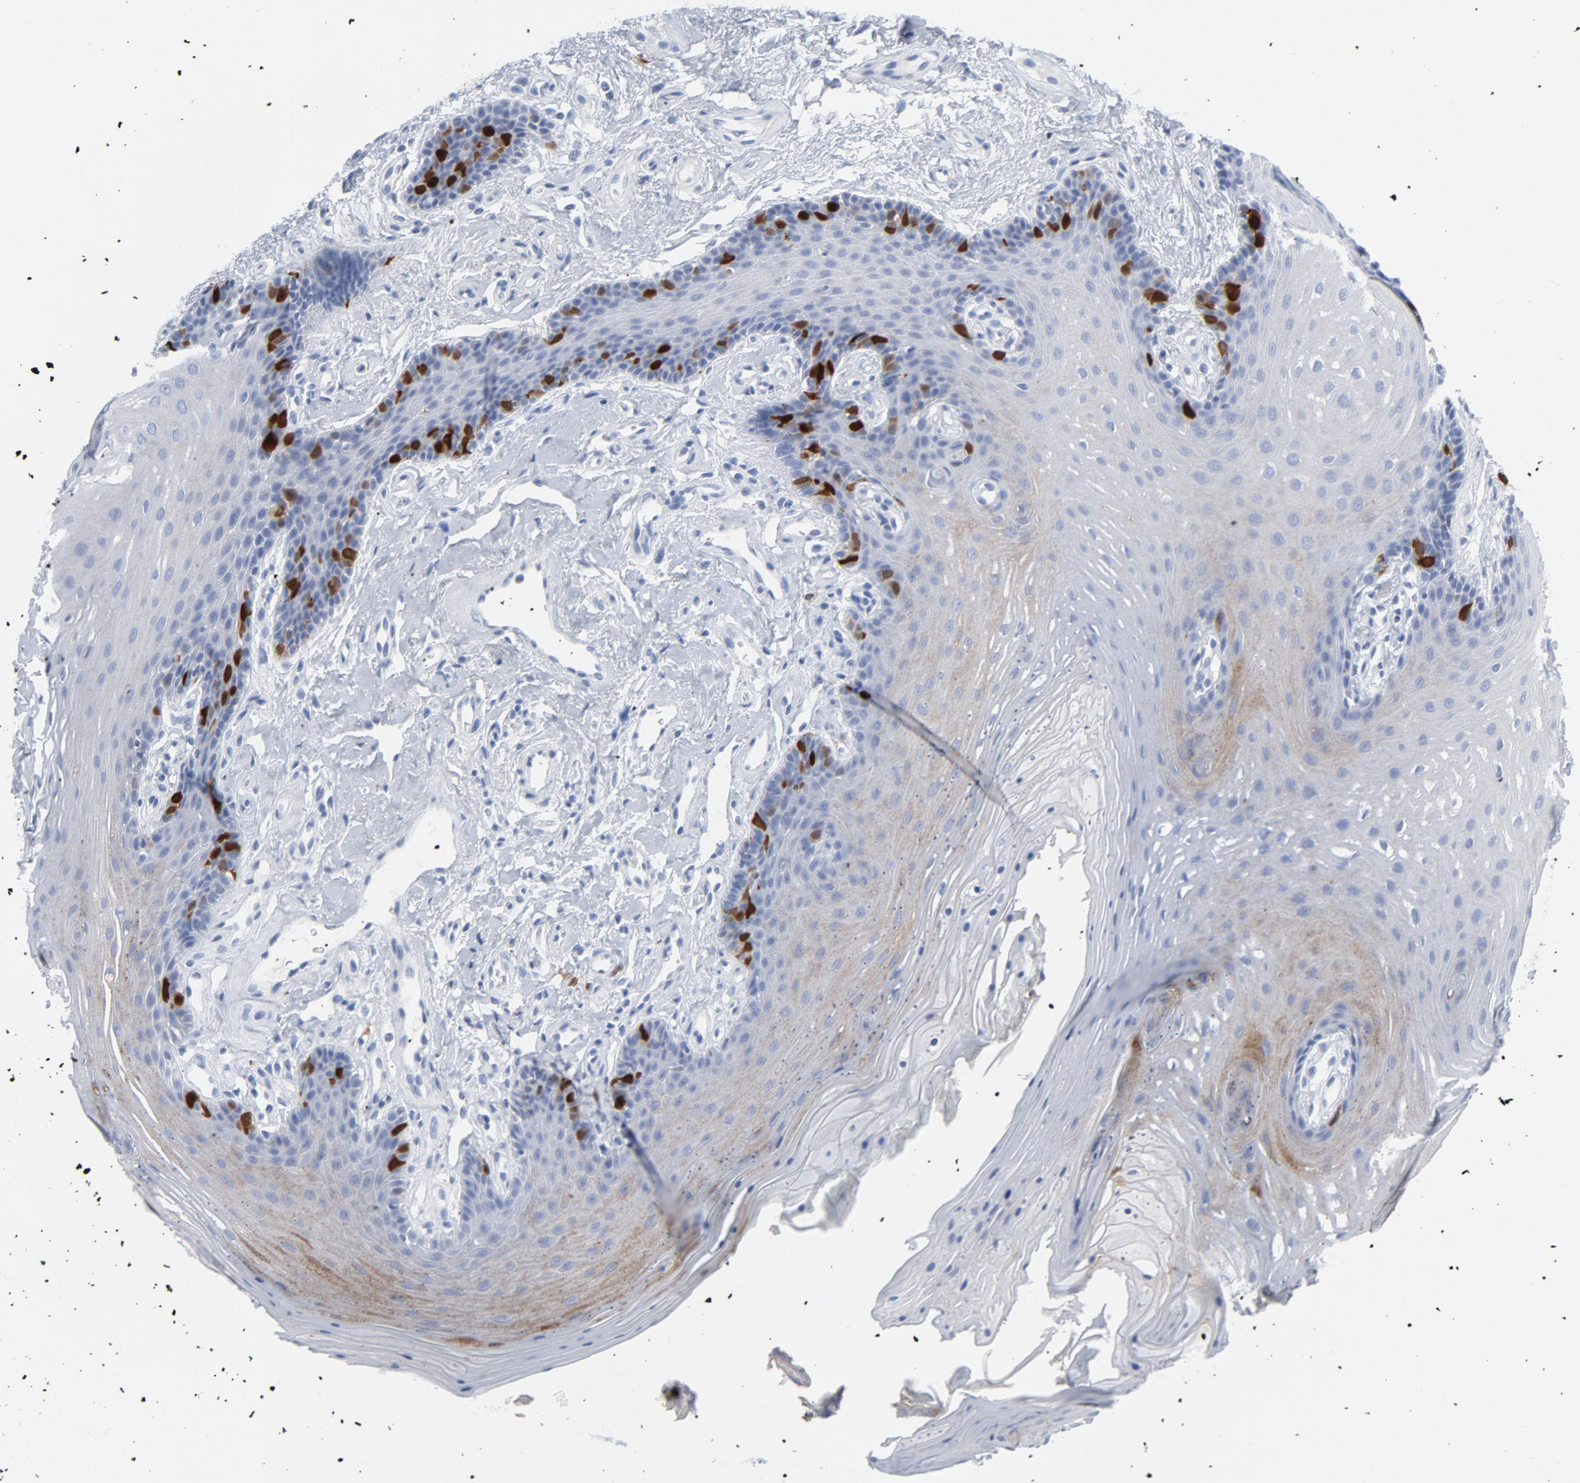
{"staining": {"intensity": "strong", "quantity": "<25%", "location": "cytoplasmic/membranous,nuclear"}, "tissue": "oral mucosa", "cell_type": "Squamous epithelial cells", "image_type": "normal", "snomed": [{"axis": "morphology", "description": "Normal tissue, NOS"}, {"axis": "topography", "description": "Oral tissue"}], "caption": "Oral mucosa stained with immunohistochemistry (IHC) demonstrates strong cytoplasmic/membranous,nuclear expression in approximately <25% of squamous epithelial cells. (Stains: DAB in brown, nuclei in blue, Microscopy: brightfield microscopy at high magnification).", "gene": "CDC20", "patient": {"sex": "male", "age": 62}}